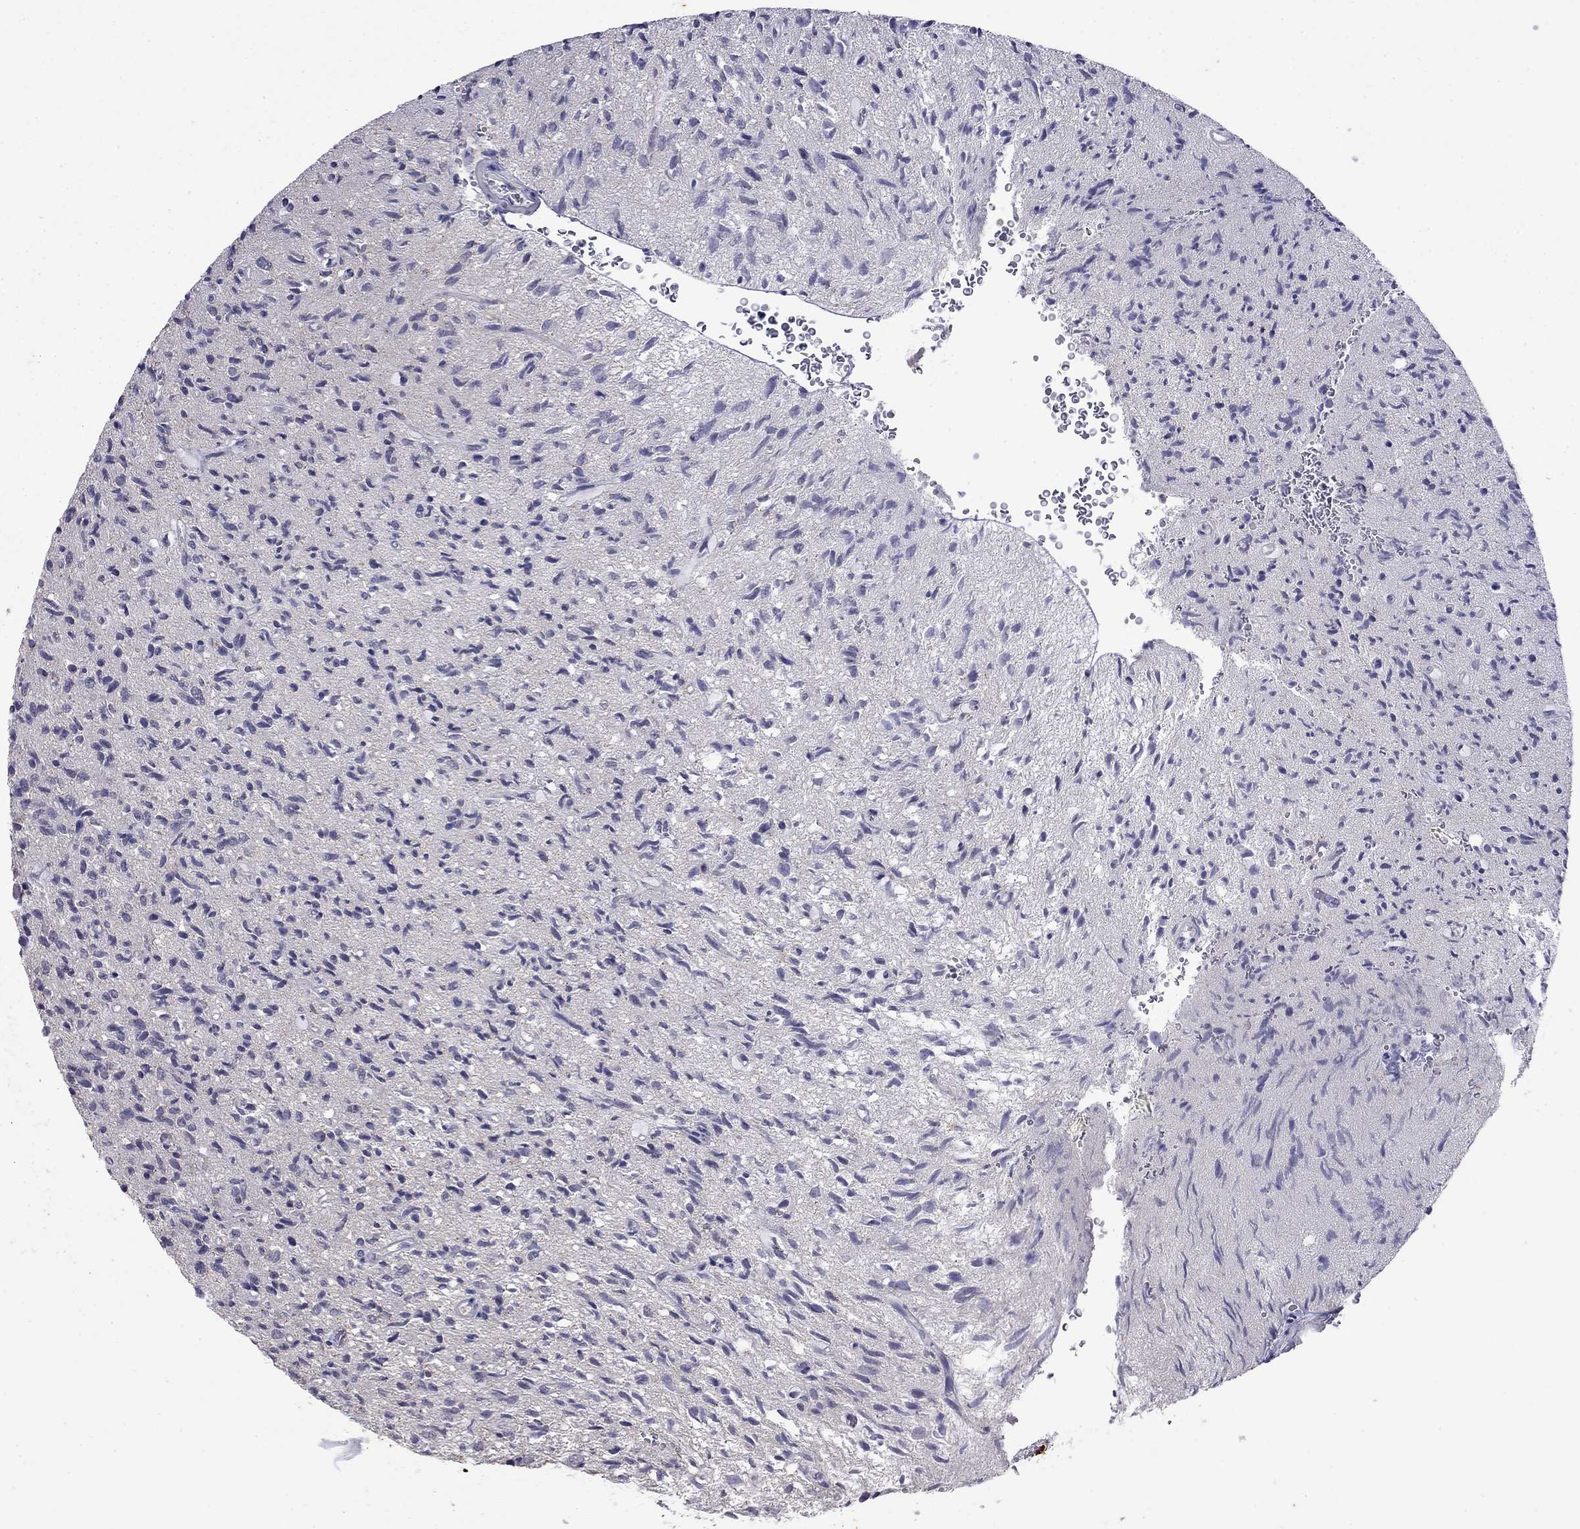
{"staining": {"intensity": "negative", "quantity": "none", "location": "none"}, "tissue": "glioma", "cell_type": "Tumor cells", "image_type": "cancer", "snomed": [{"axis": "morphology", "description": "Glioma, malignant, High grade"}, {"axis": "topography", "description": "Brain"}], "caption": "Tumor cells are negative for brown protein staining in glioma.", "gene": "WNK3", "patient": {"sex": "male", "age": 64}}